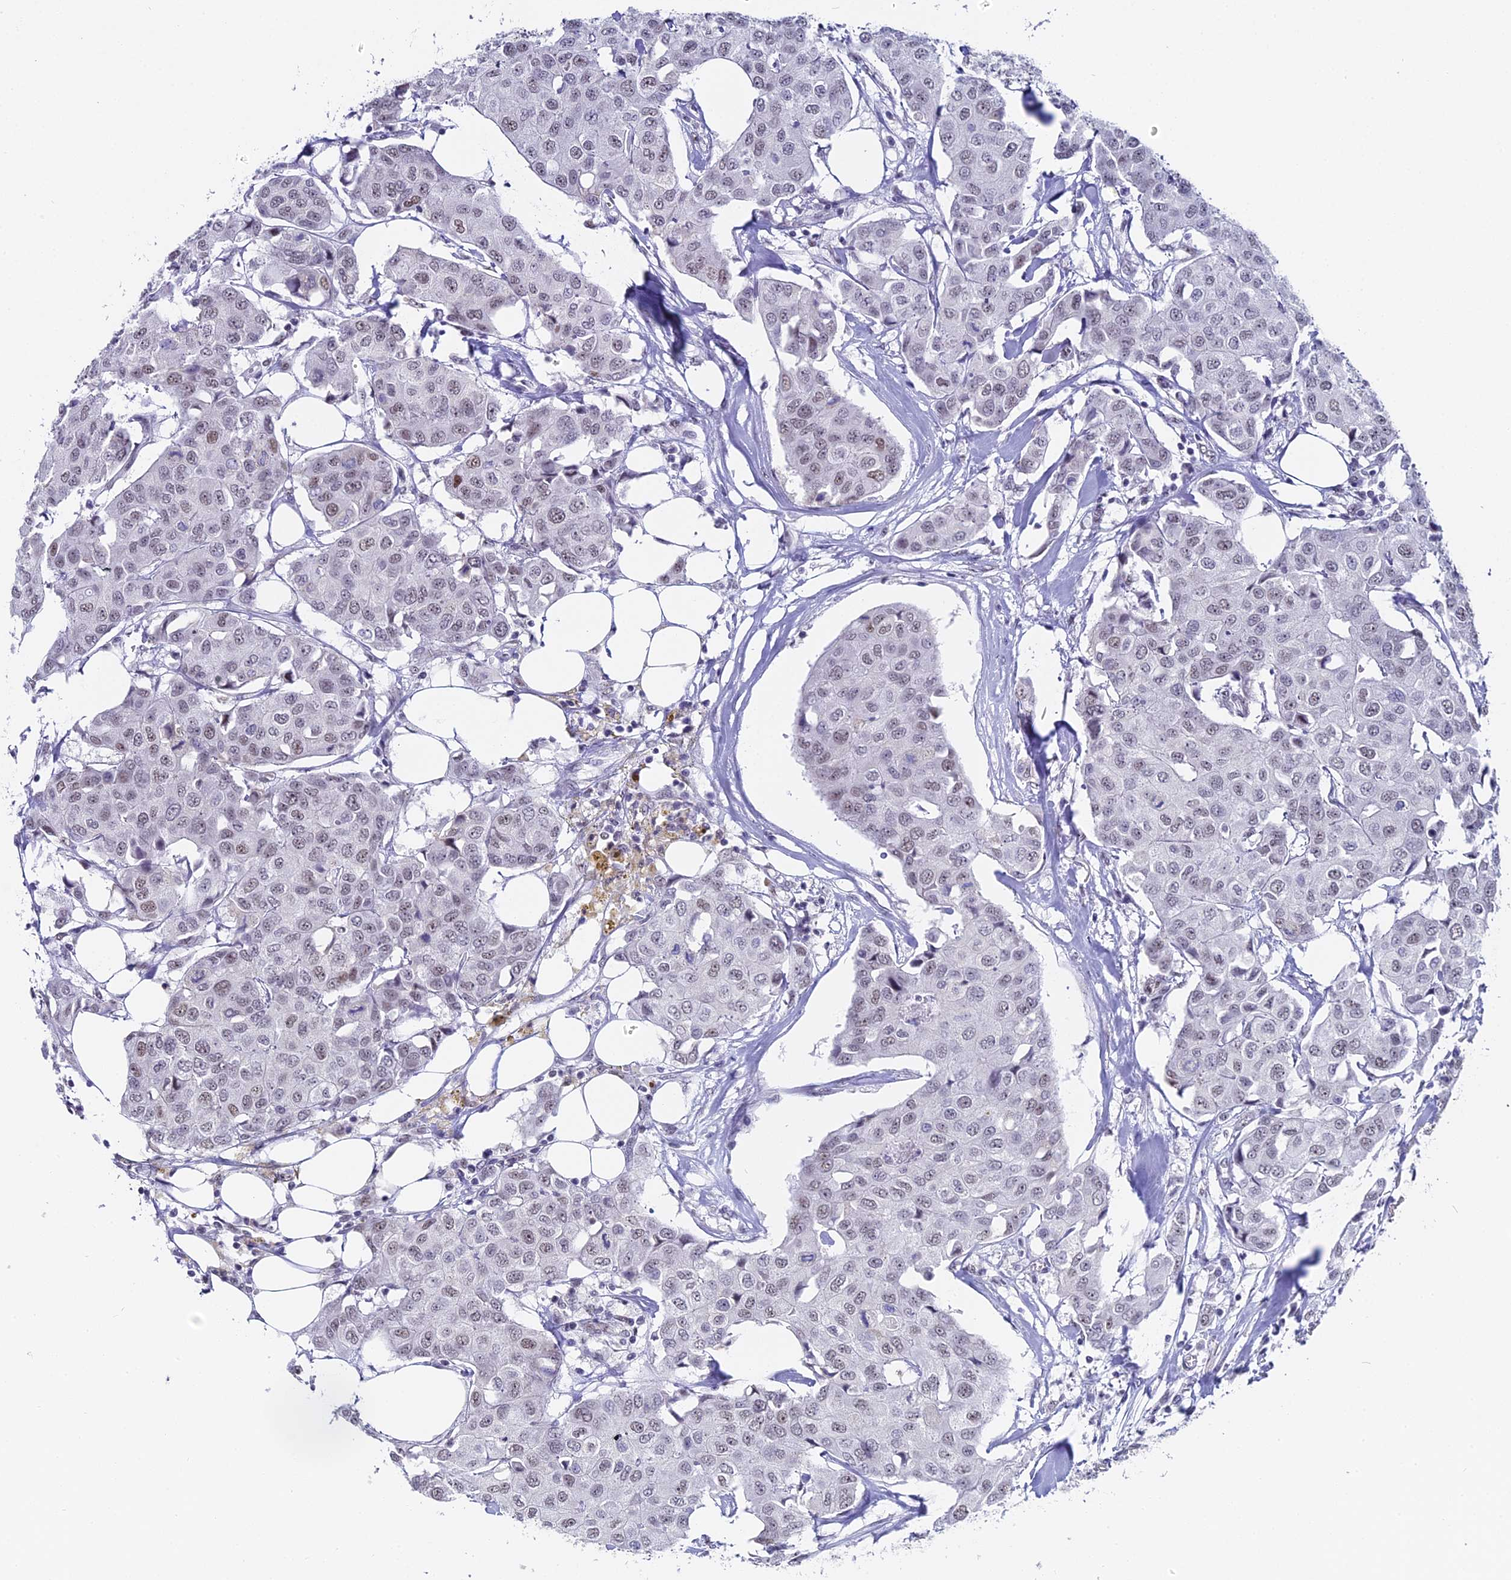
{"staining": {"intensity": "weak", "quantity": "<25%", "location": "nuclear"}, "tissue": "breast cancer", "cell_type": "Tumor cells", "image_type": "cancer", "snomed": [{"axis": "morphology", "description": "Duct carcinoma"}, {"axis": "topography", "description": "Breast"}], "caption": "A high-resolution histopathology image shows immunohistochemistry staining of breast cancer (intraductal carcinoma), which reveals no significant expression in tumor cells.", "gene": "CD2BP2", "patient": {"sex": "female", "age": 80}}